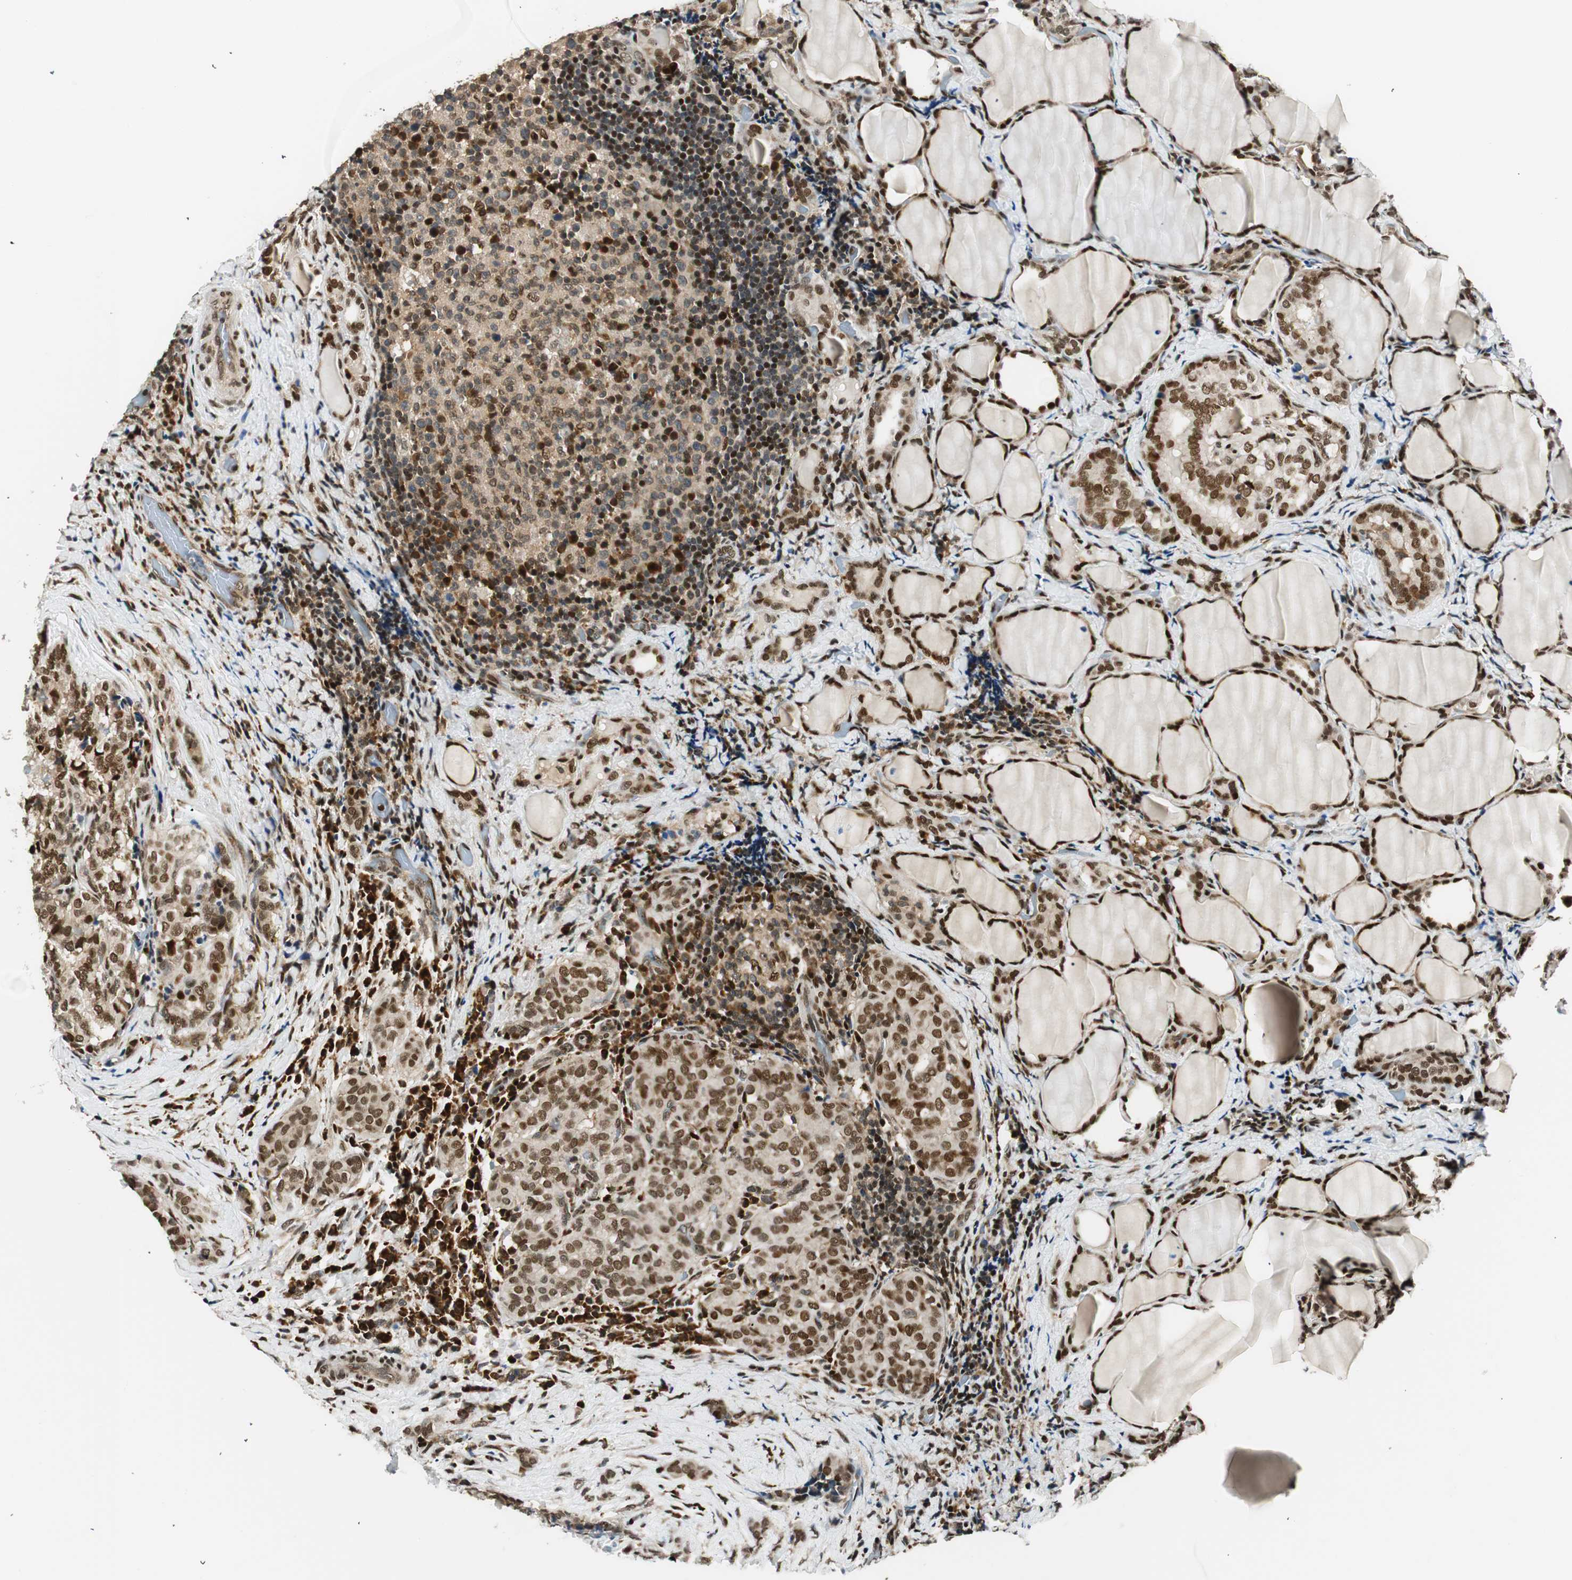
{"staining": {"intensity": "strong", "quantity": ">75%", "location": "nuclear"}, "tissue": "thyroid cancer", "cell_type": "Tumor cells", "image_type": "cancer", "snomed": [{"axis": "morphology", "description": "Normal tissue, NOS"}, {"axis": "morphology", "description": "Papillary adenocarcinoma, NOS"}, {"axis": "topography", "description": "Thyroid gland"}], "caption": "Strong nuclear staining for a protein is identified in approximately >75% of tumor cells of thyroid papillary adenocarcinoma using IHC.", "gene": "RING1", "patient": {"sex": "female", "age": 30}}